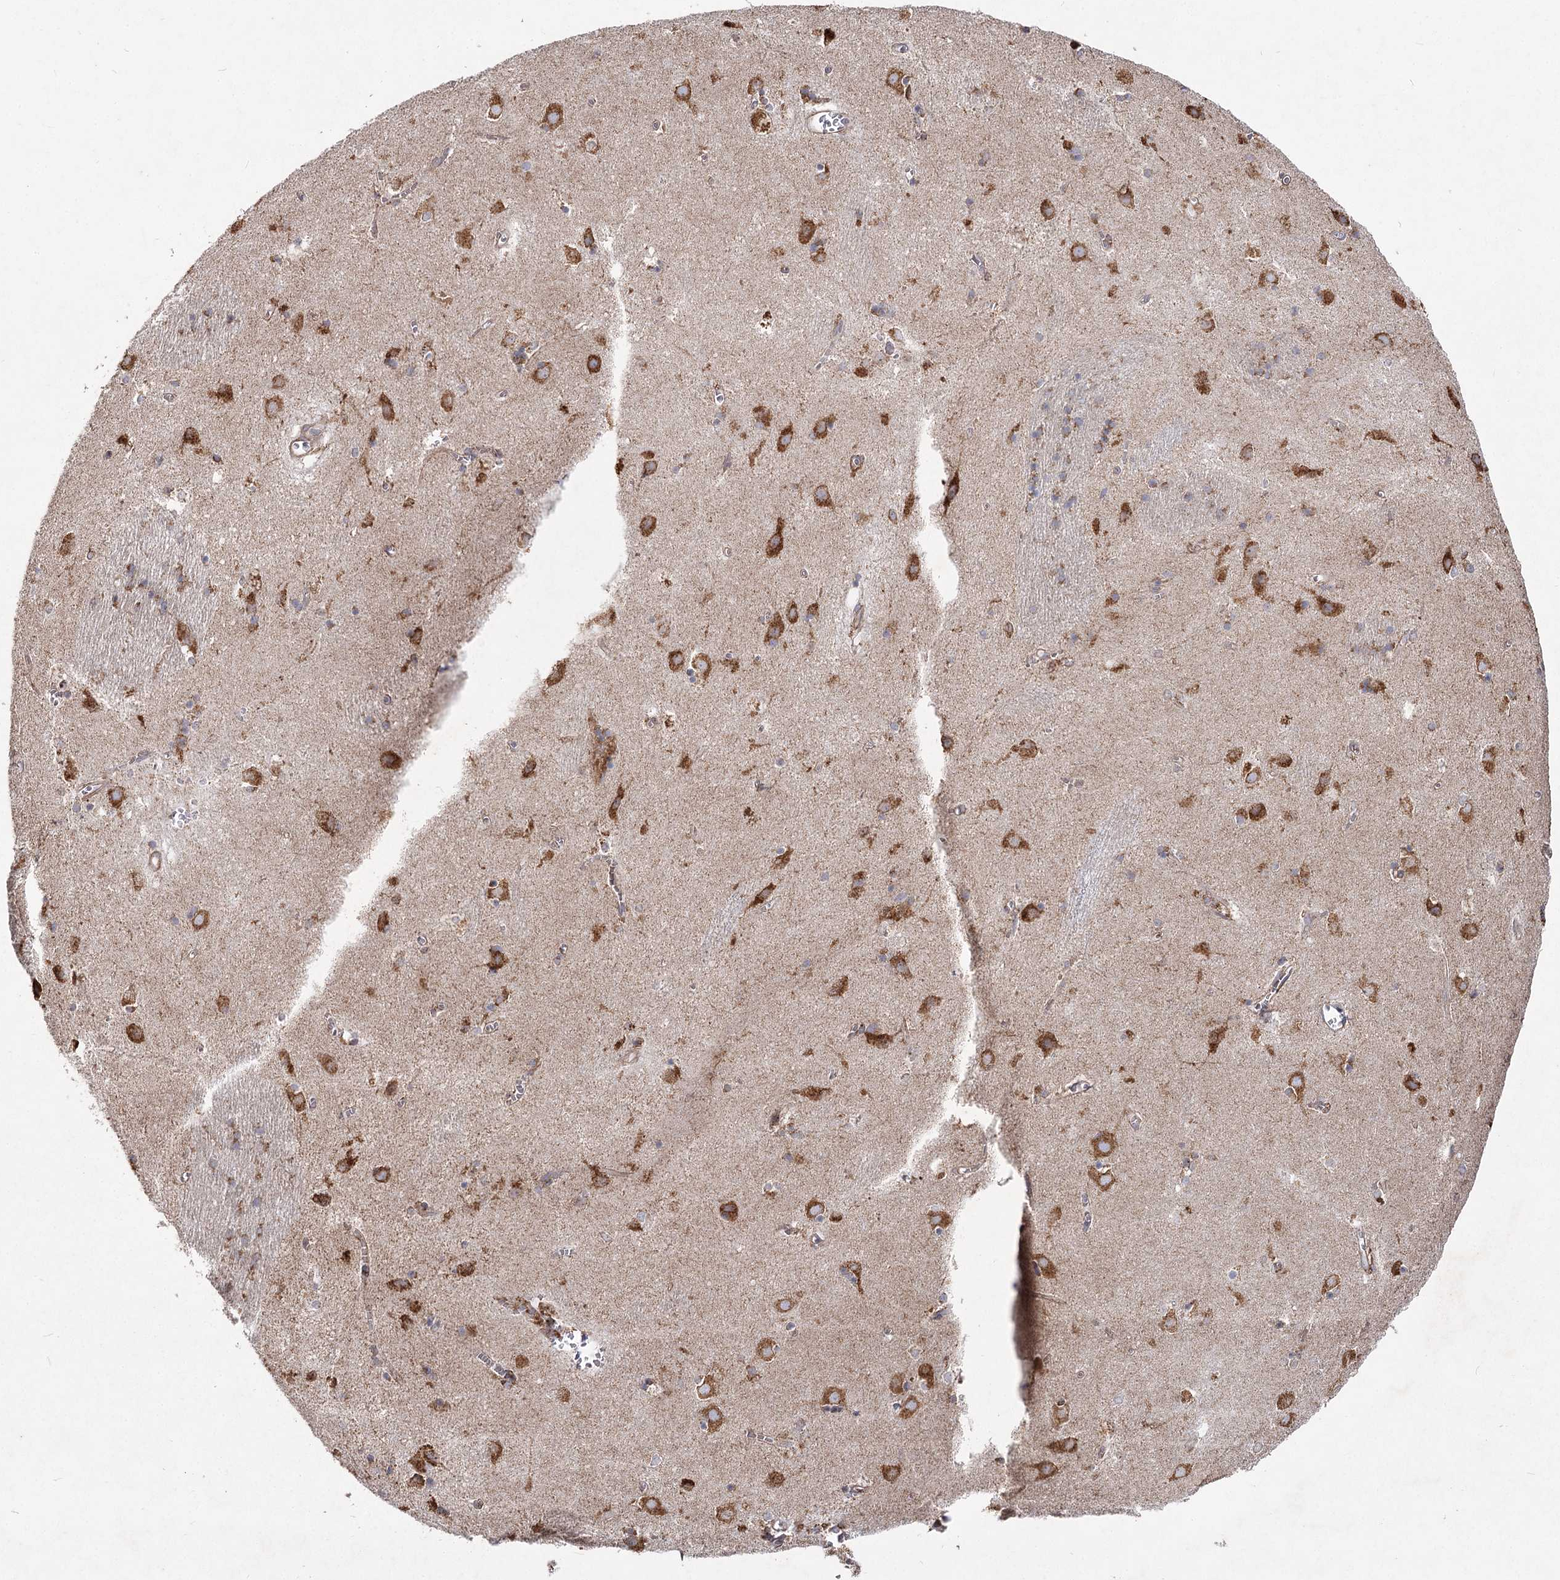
{"staining": {"intensity": "moderate", "quantity": "<25%", "location": "cytoplasmic/membranous"}, "tissue": "caudate", "cell_type": "Glial cells", "image_type": "normal", "snomed": [{"axis": "morphology", "description": "Normal tissue, NOS"}, {"axis": "topography", "description": "Lateral ventricle wall"}], "caption": "DAB immunohistochemical staining of benign human caudate demonstrates moderate cytoplasmic/membranous protein expression in about <25% of glial cells. The staining was performed using DAB (3,3'-diaminobenzidine), with brown indicating positive protein expression. Nuclei are stained blue with hematoxylin.", "gene": "NHLRC2", "patient": {"sex": "male", "age": 70}}